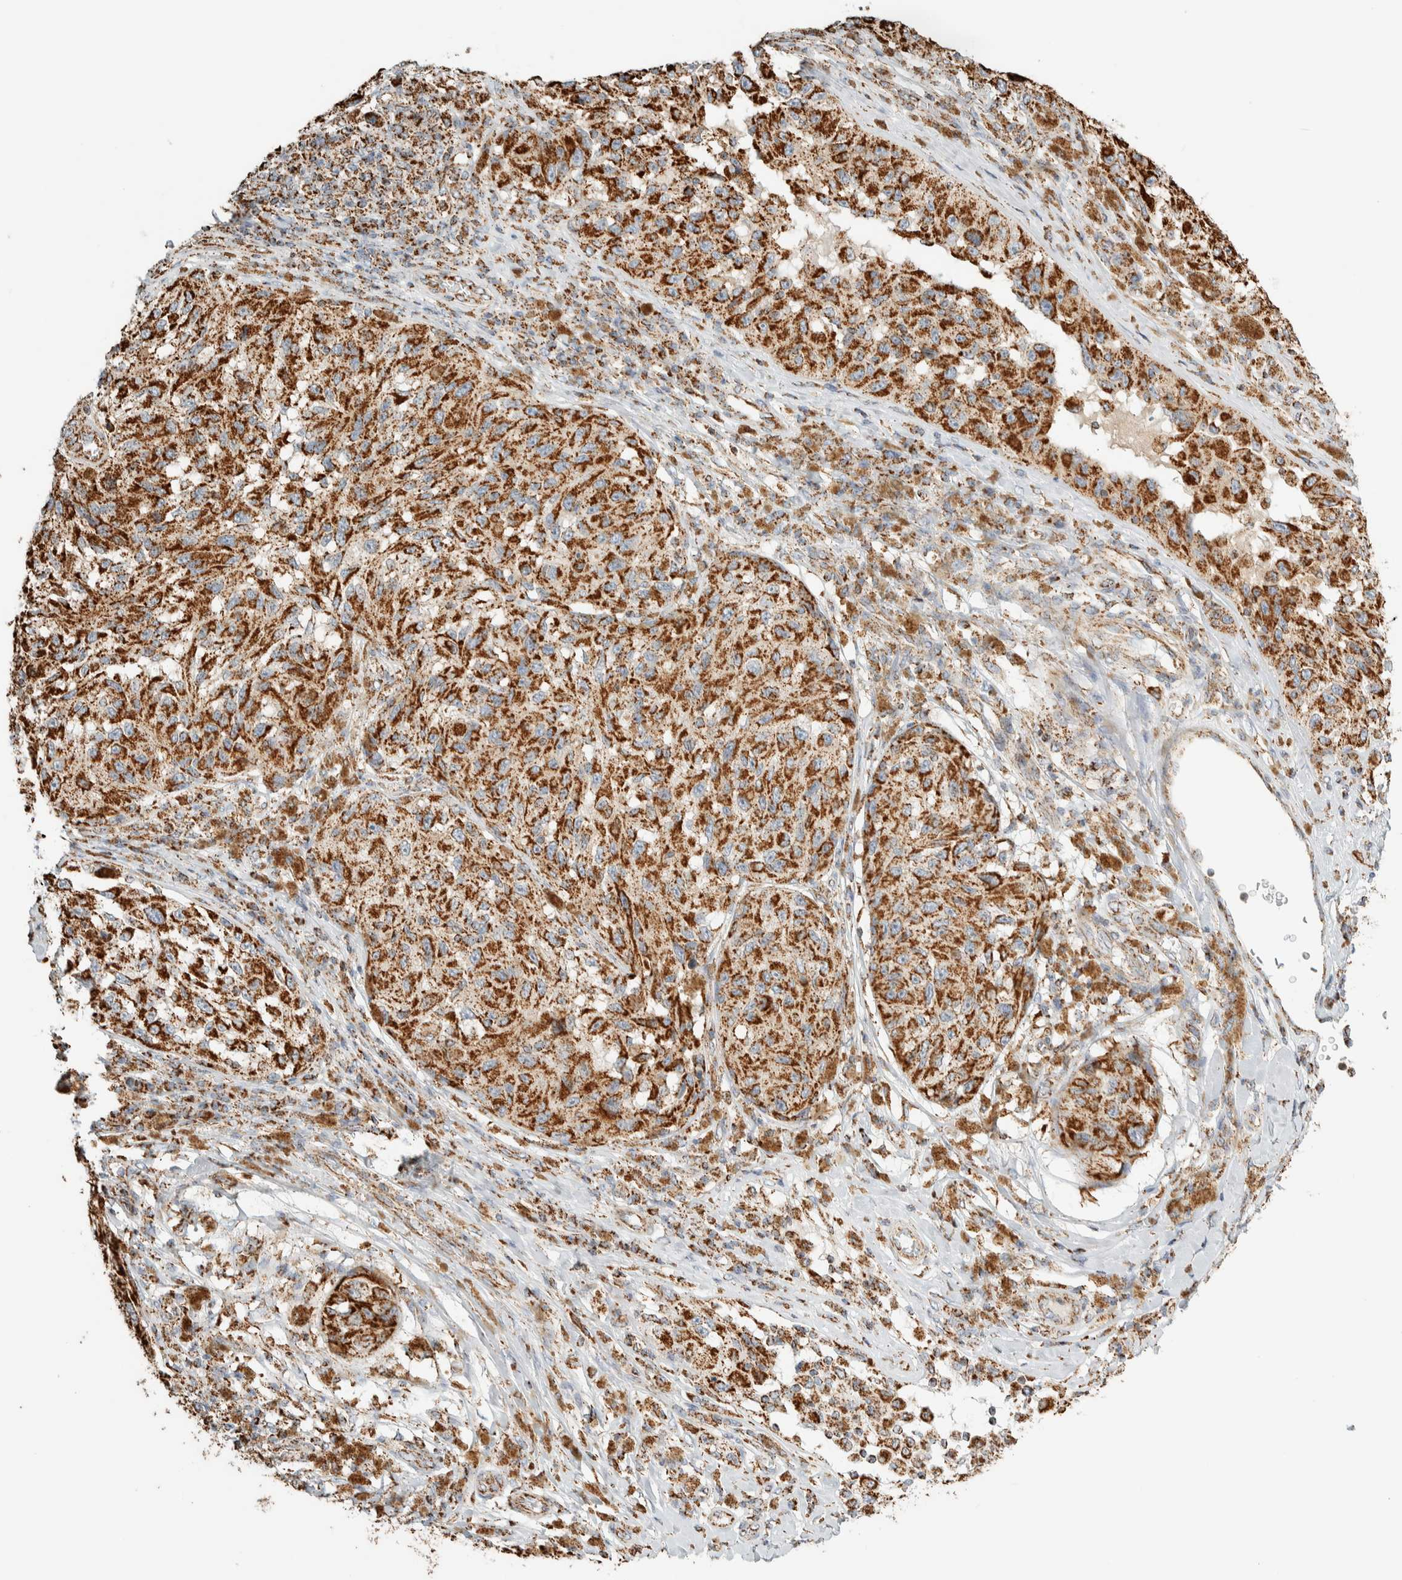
{"staining": {"intensity": "moderate", "quantity": ">75%", "location": "cytoplasmic/membranous"}, "tissue": "melanoma", "cell_type": "Tumor cells", "image_type": "cancer", "snomed": [{"axis": "morphology", "description": "Malignant melanoma, NOS"}, {"axis": "topography", "description": "Skin"}], "caption": "Immunohistochemistry of melanoma displays medium levels of moderate cytoplasmic/membranous staining in about >75% of tumor cells.", "gene": "ZNF454", "patient": {"sex": "female", "age": 73}}